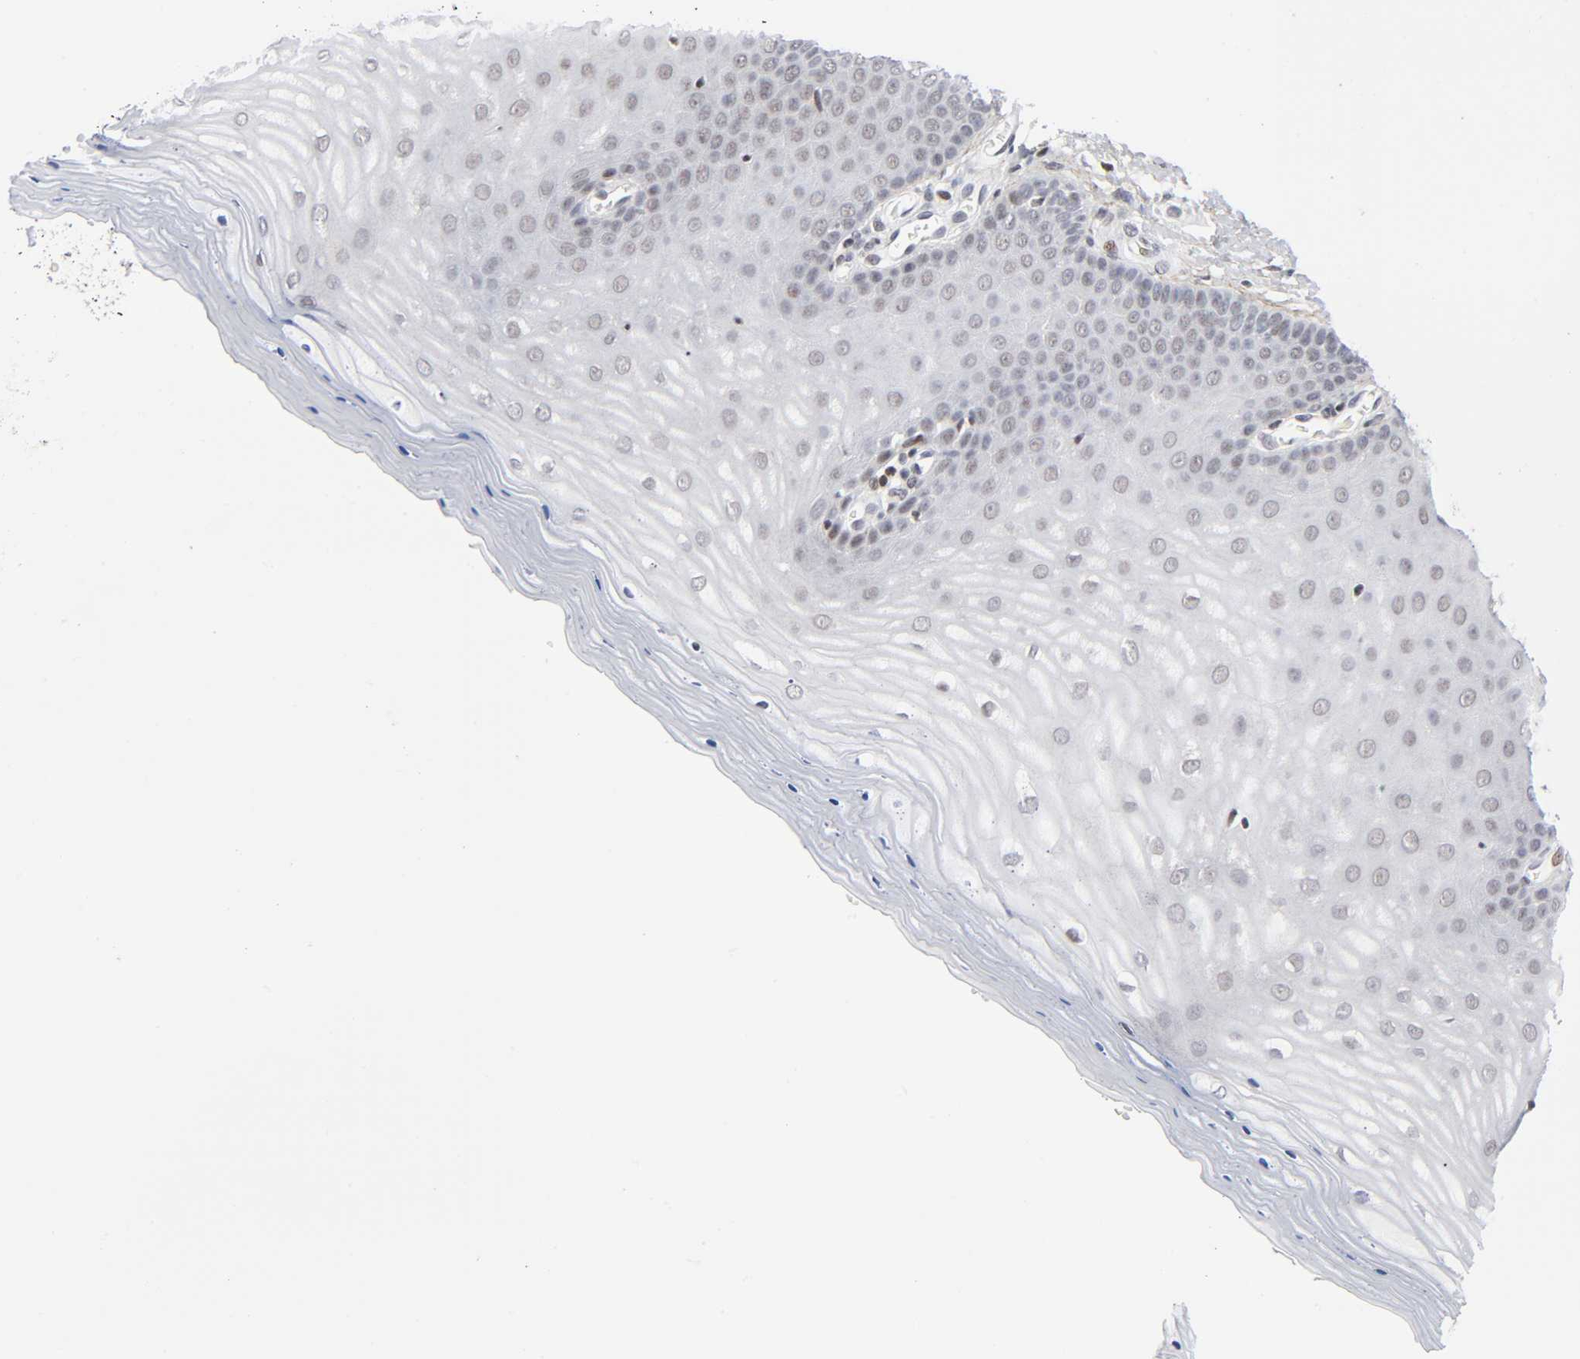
{"staining": {"intensity": "moderate", "quantity": ">75%", "location": "nuclear"}, "tissue": "cervix", "cell_type": "Glandular cells", "image_type": "normal", "snomed": [{"axis": "morphology", "description": "Normal tissue, NOS"}, {"axis": "topography", "description": "Cervix"}], "caption": "High-magnification brightfield microscopy of benign cervix stained with DAB (brown) and counterstained with hematoxylin (blue). glandular cells exhibit moderate nuclear staining is identified in approximately>75% of cells.", "gene": "DIDO1", "patient": {"sex": "female", "age": 55}}